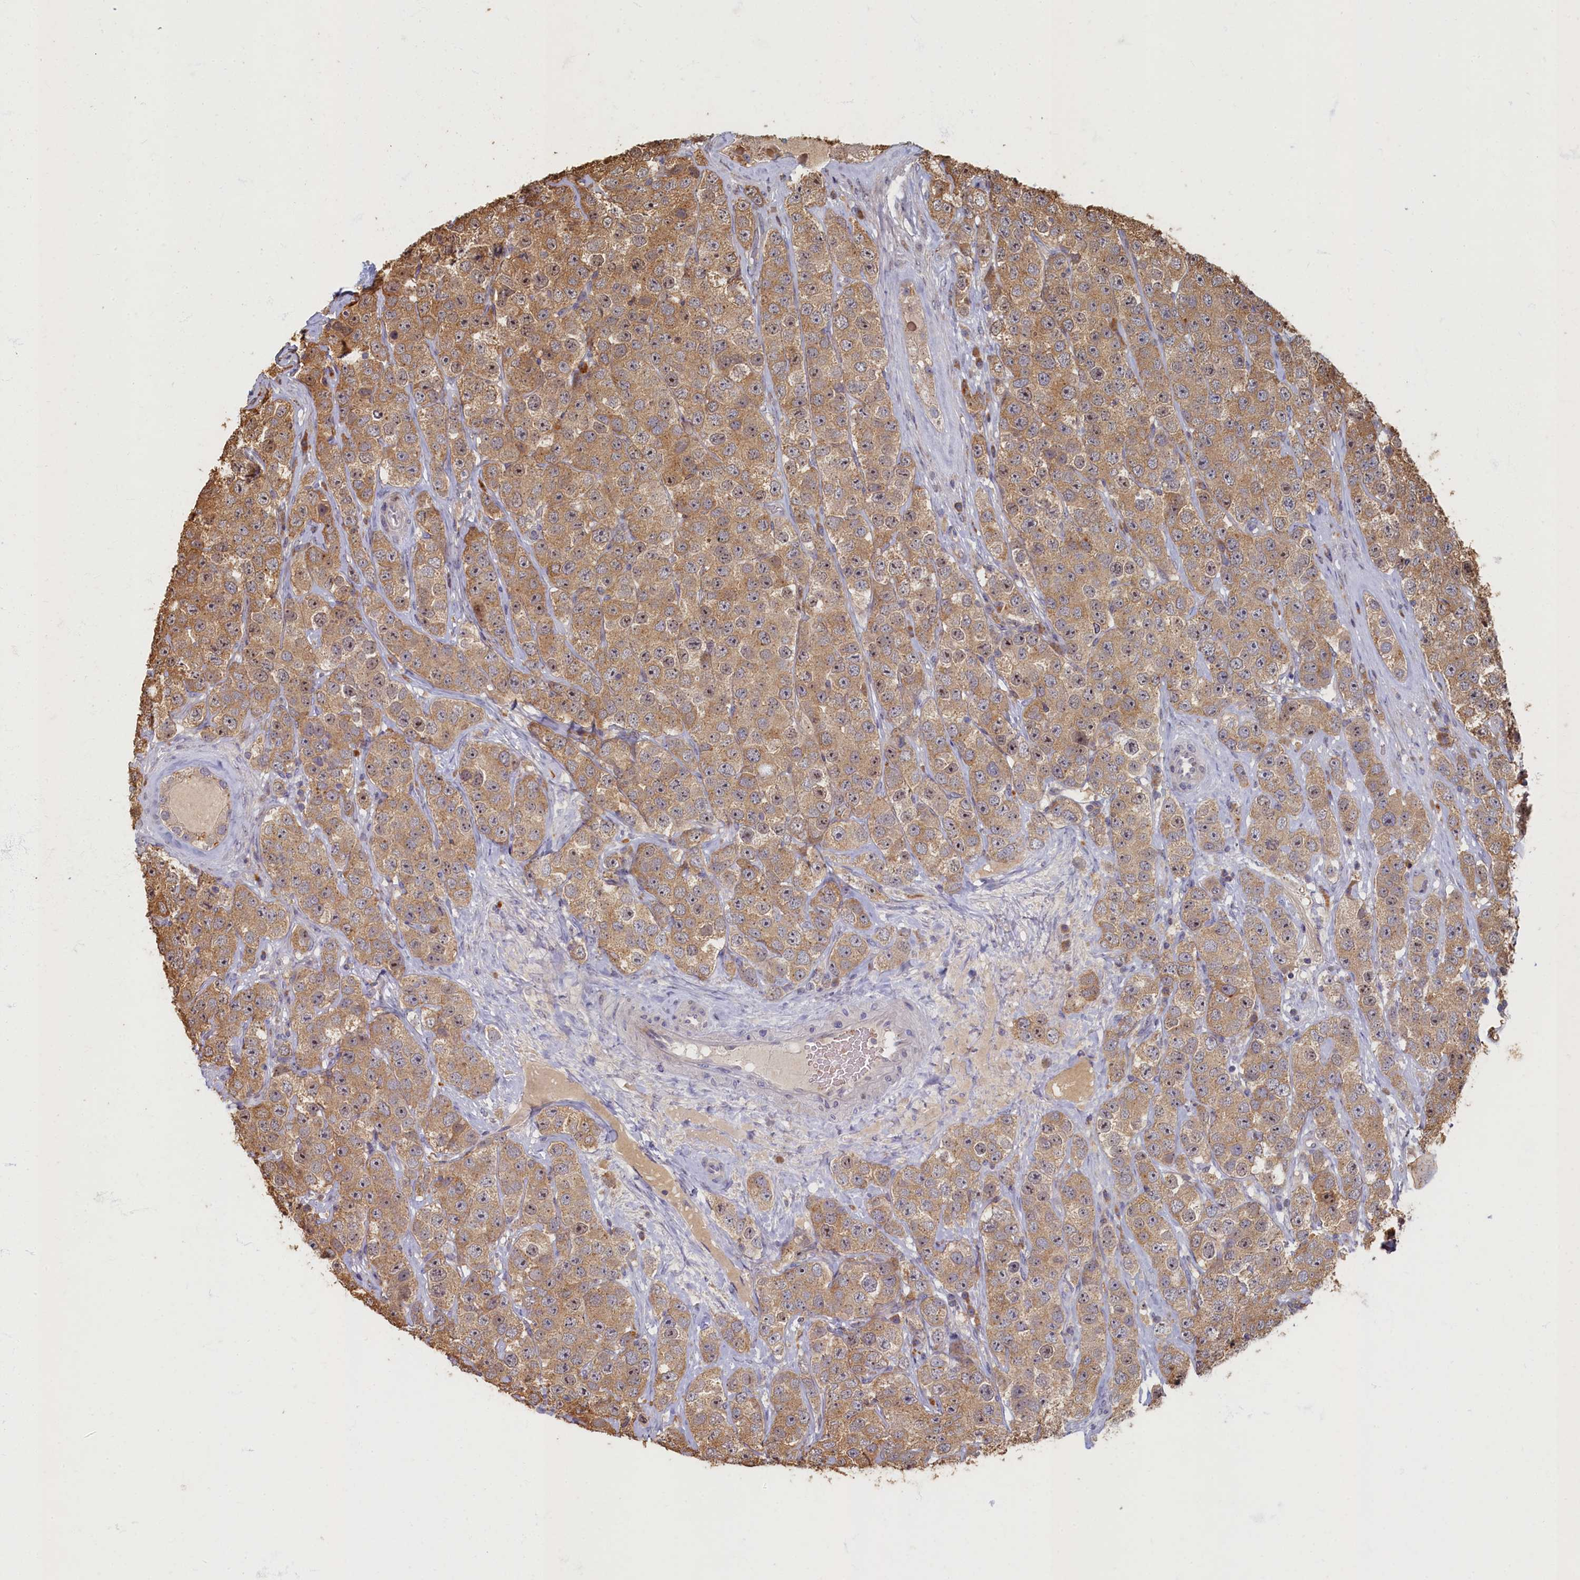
{"staining": {"intensity": "moderate", "quantity": ">75%", "location": "cytoplasmic/membranous,nuclear"}, "tissue": "testis cancer", "cell_type": "Tumor cells", "image_type": "cancer", "snomed": [{"axis": "morphology", "description": "Seminoma, NOS"}, {"axis": "topography", "description": "Testis"}], "caption": "Immunohistochemistry (IHC) (DAB) staining of seminoma (testis) reveals moderate cytoplasmic/membranous and nuclear protein positivity in approximately >75% of tumor cells.", "gene": "HUNK", "patient": {"sex": "male", "age": 28}}